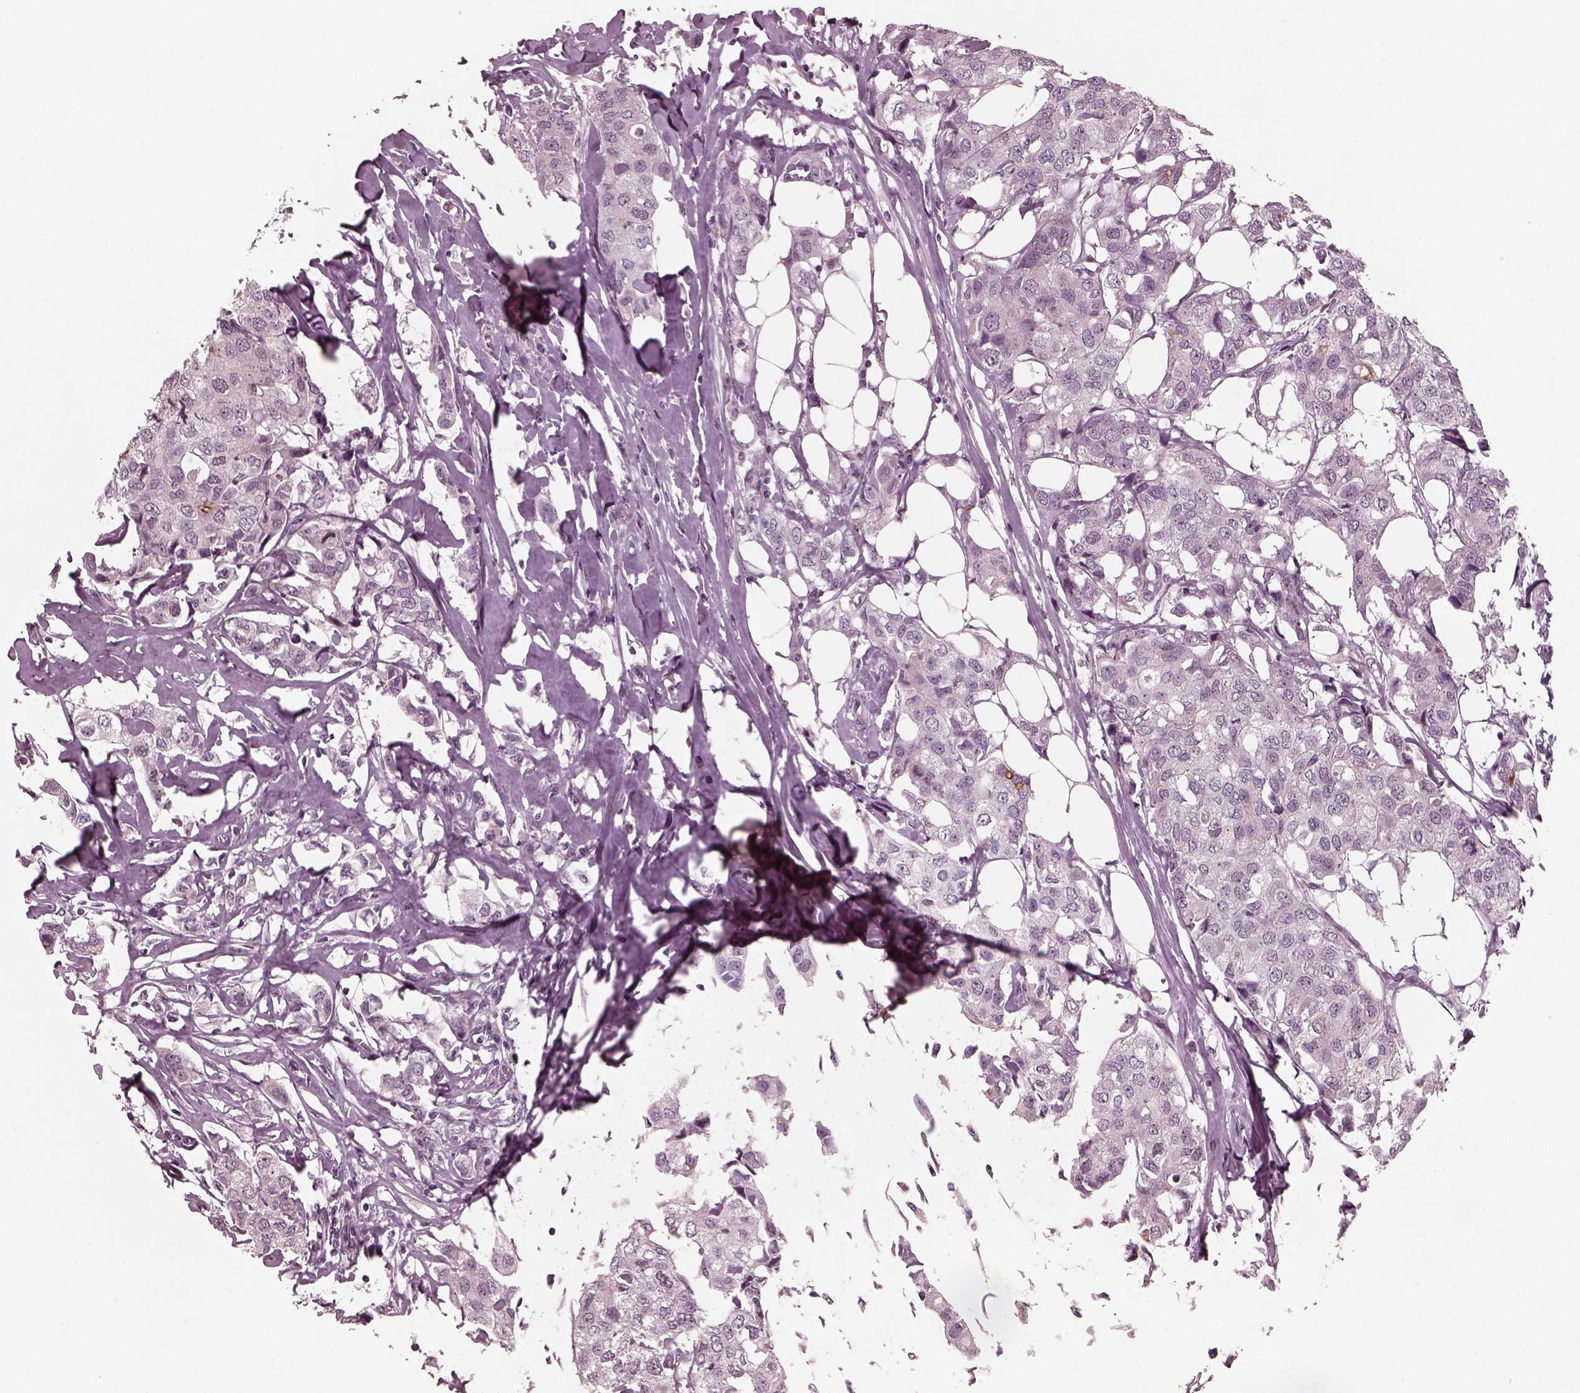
{"staining": {"intensity": "negative", "quantity": "none", "location": "none"}, "tissue": "breast cancer", "cell_type": "Tumor cells", "image_type": "cancer", "snomed": [{"axis": "morphology", "description": "Duct carcinoma"}, {"axis": "topography", "description": "Breast"}], "caption": "DAB (3,3'-diaminobenzidine) immunohistochemical staining of breast cancer displays no significant staining in tumor cells. Brightfield microscopy of immunohistochemistry stained with DAB (brown) and hematoxylin (blue), captured at high magnification.", "gene": "SAXO1", "patient": {"sex": "female", "age": 80}}